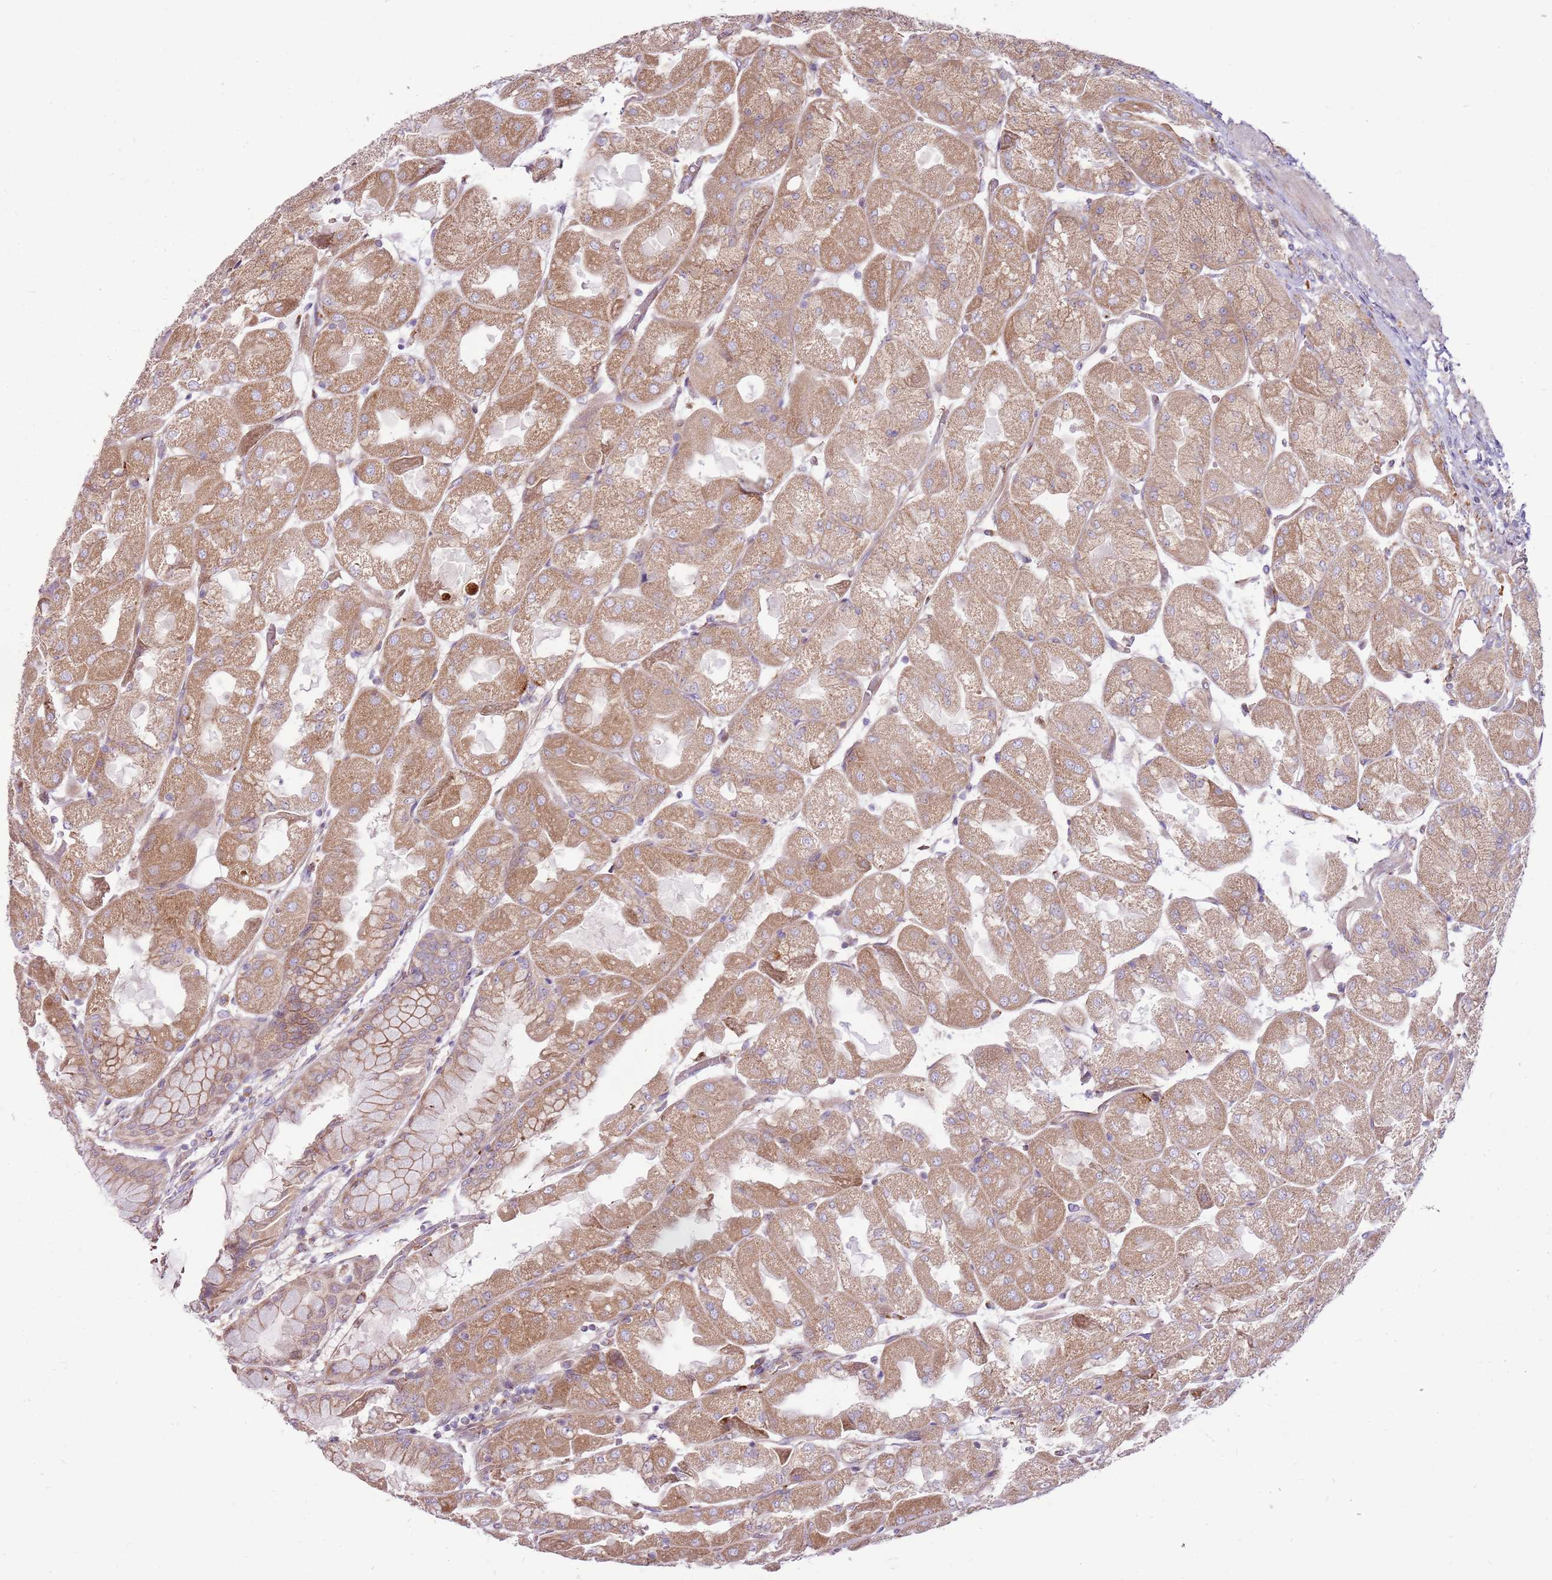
{"staining": {"intensity": "moderate", "quantity": ">75%", "location": "cytoplasmic/membranous"}, "tissue": "stomach", "cell_type": "Glandular cells", "image_type": "normal", "snomed": [{"axis": "morphology", "description": "Normal tissue, NOS"}, {"axis": "topography", "description": "Stomach"}], "caption": "Immunohistochemical staining of unremarkable stomach exhibits moderate cytoplasmic/membranous protein positivity in approximately >75% of glandular cells. (IHC, brightfield microscopy, high magnification).", "gene": "EMC1", "patient": {"sex": "female", "age": 61}}